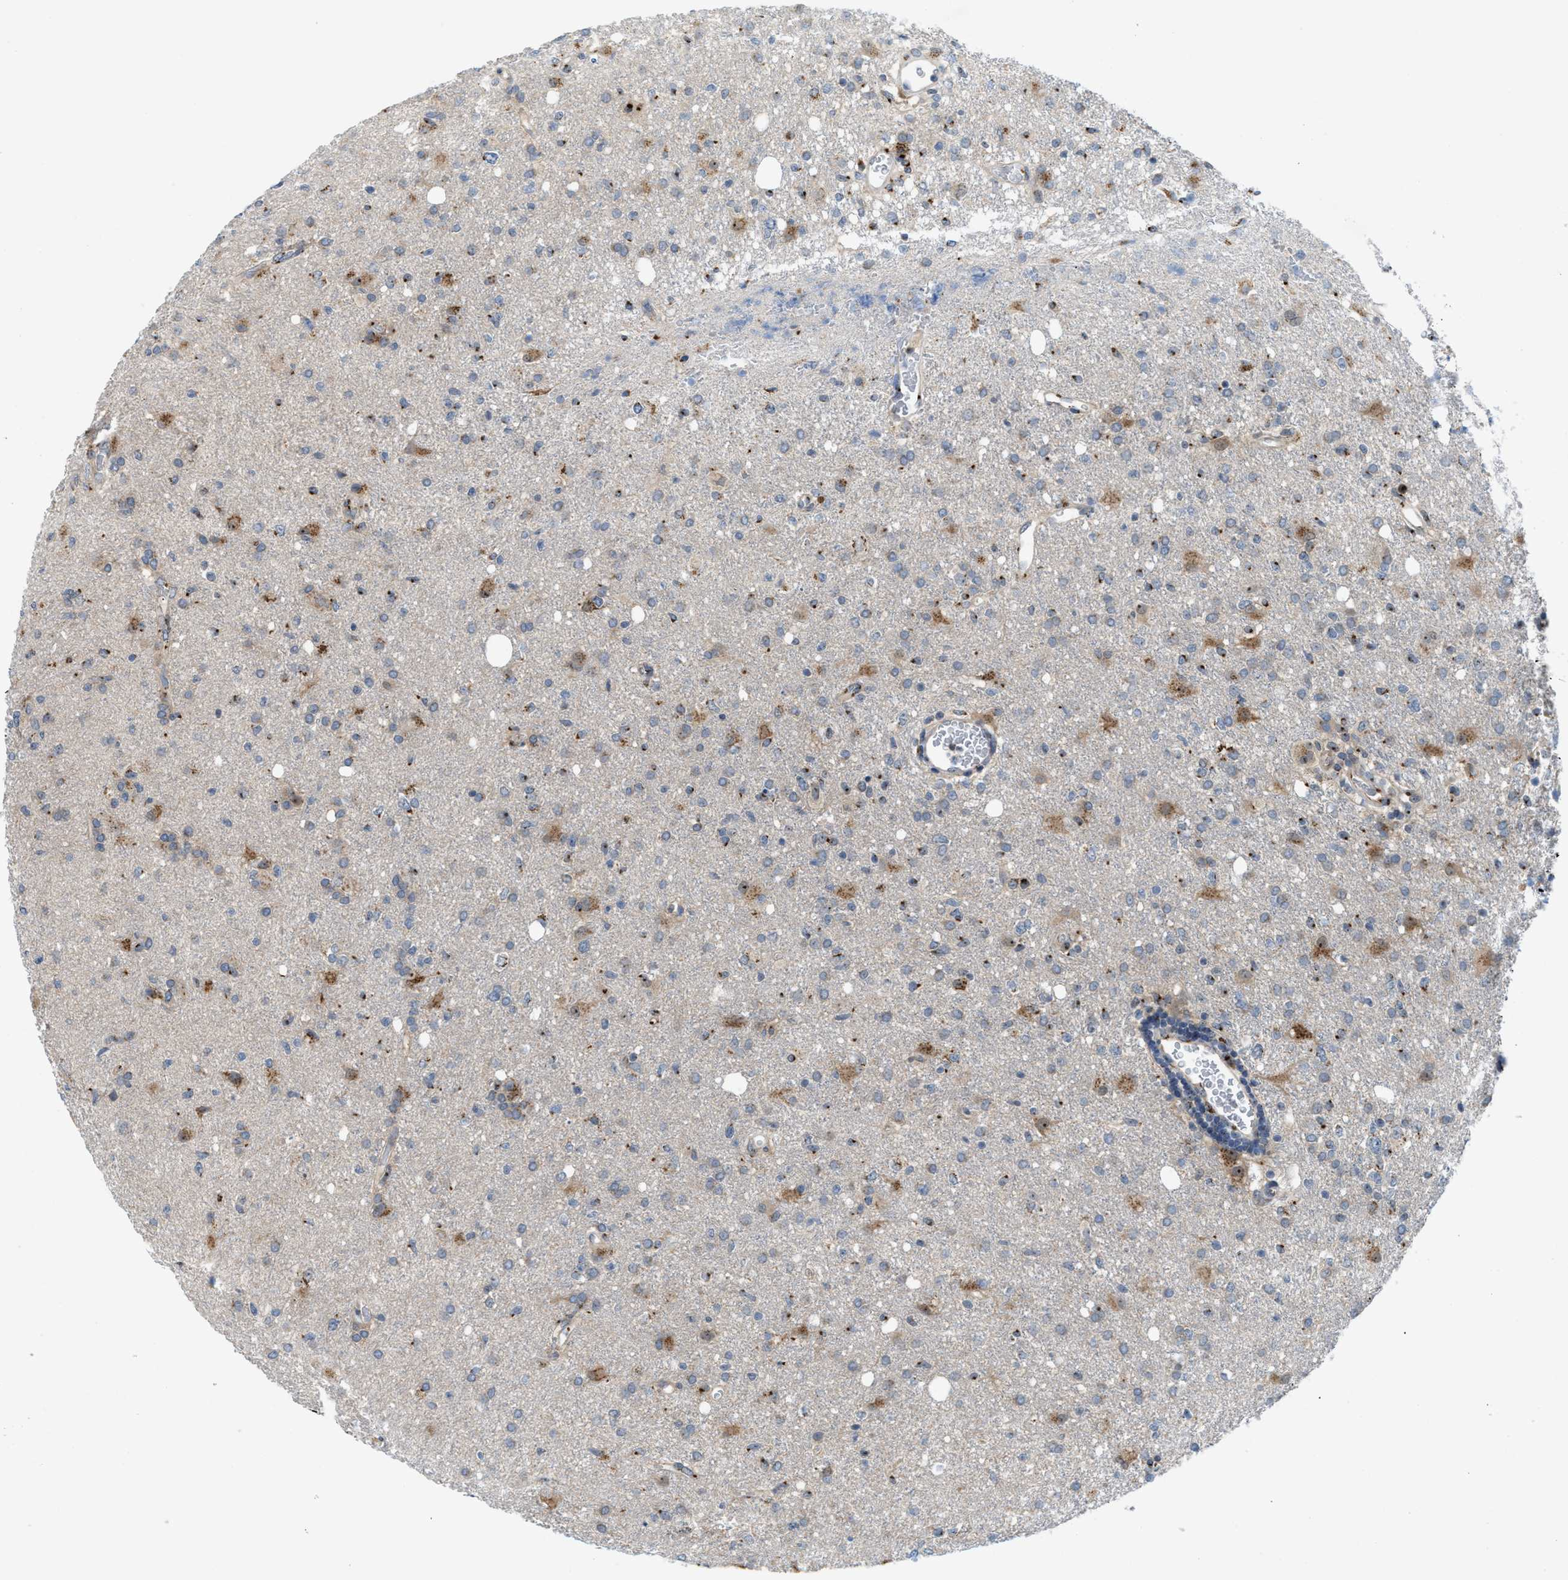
{"staining": {"intensity": "moderate", "quantity": ">75%", "location": "cytoplasmic/membranous"}, "tissue": "glioma", "cell_type": "Tumor cells", "image_type": "cancer", "snomed": [{"axis": "morphology", "description": "Glioma, malignant, High grade"}, {"axis": "topography", "description": "Brain"}], "caption": "This is an image of immunohistochemistry staining of glioma, which shows moderate expression in the cytoplasmic/membranous of tumor cells.", "gene": "SLC38A10", "patient": {"sex": "female", "age": 57}}